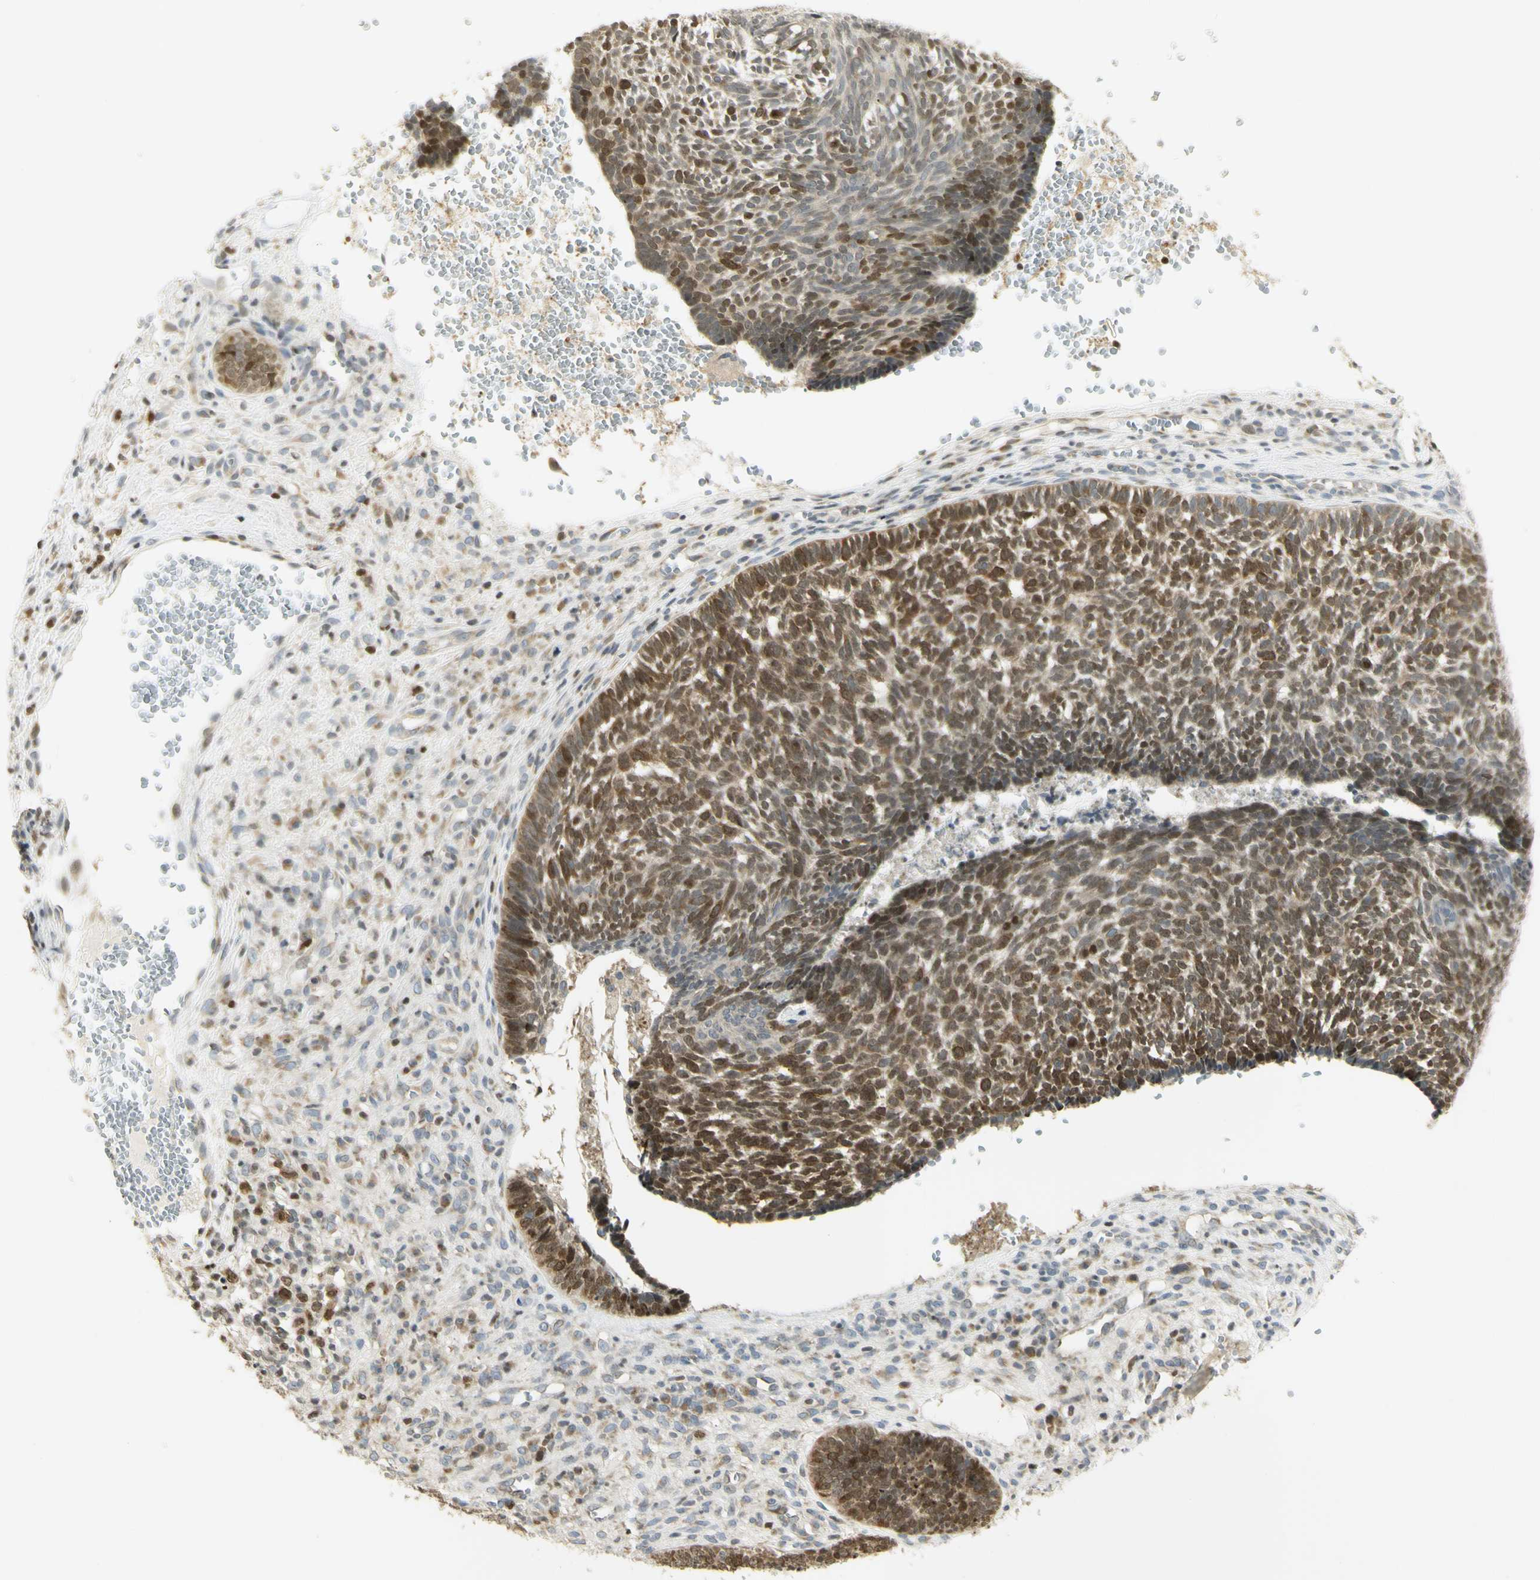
{"staining": {"intensity": "moderate", "quantity": ">75%", "location": "cytoplasmic/membranous,nuclear"}, "tissue": "skin cancer", "cell_type": "Tumor cells", "image_type": "cancer", "snomed": [{"axis": "morphology", "description": "Basal cell carcinoma"}, {"axis": "topography", "description": "Skin"}], "caption": "Moderate cytoplasmic/membranous and nuclear positivity for a protein is seen in approximately >75% of tumor cells of skin basal cell carcinoma using IHC.", "gene": "KIF11", "patient": {"sex": "male", "age": 84}}